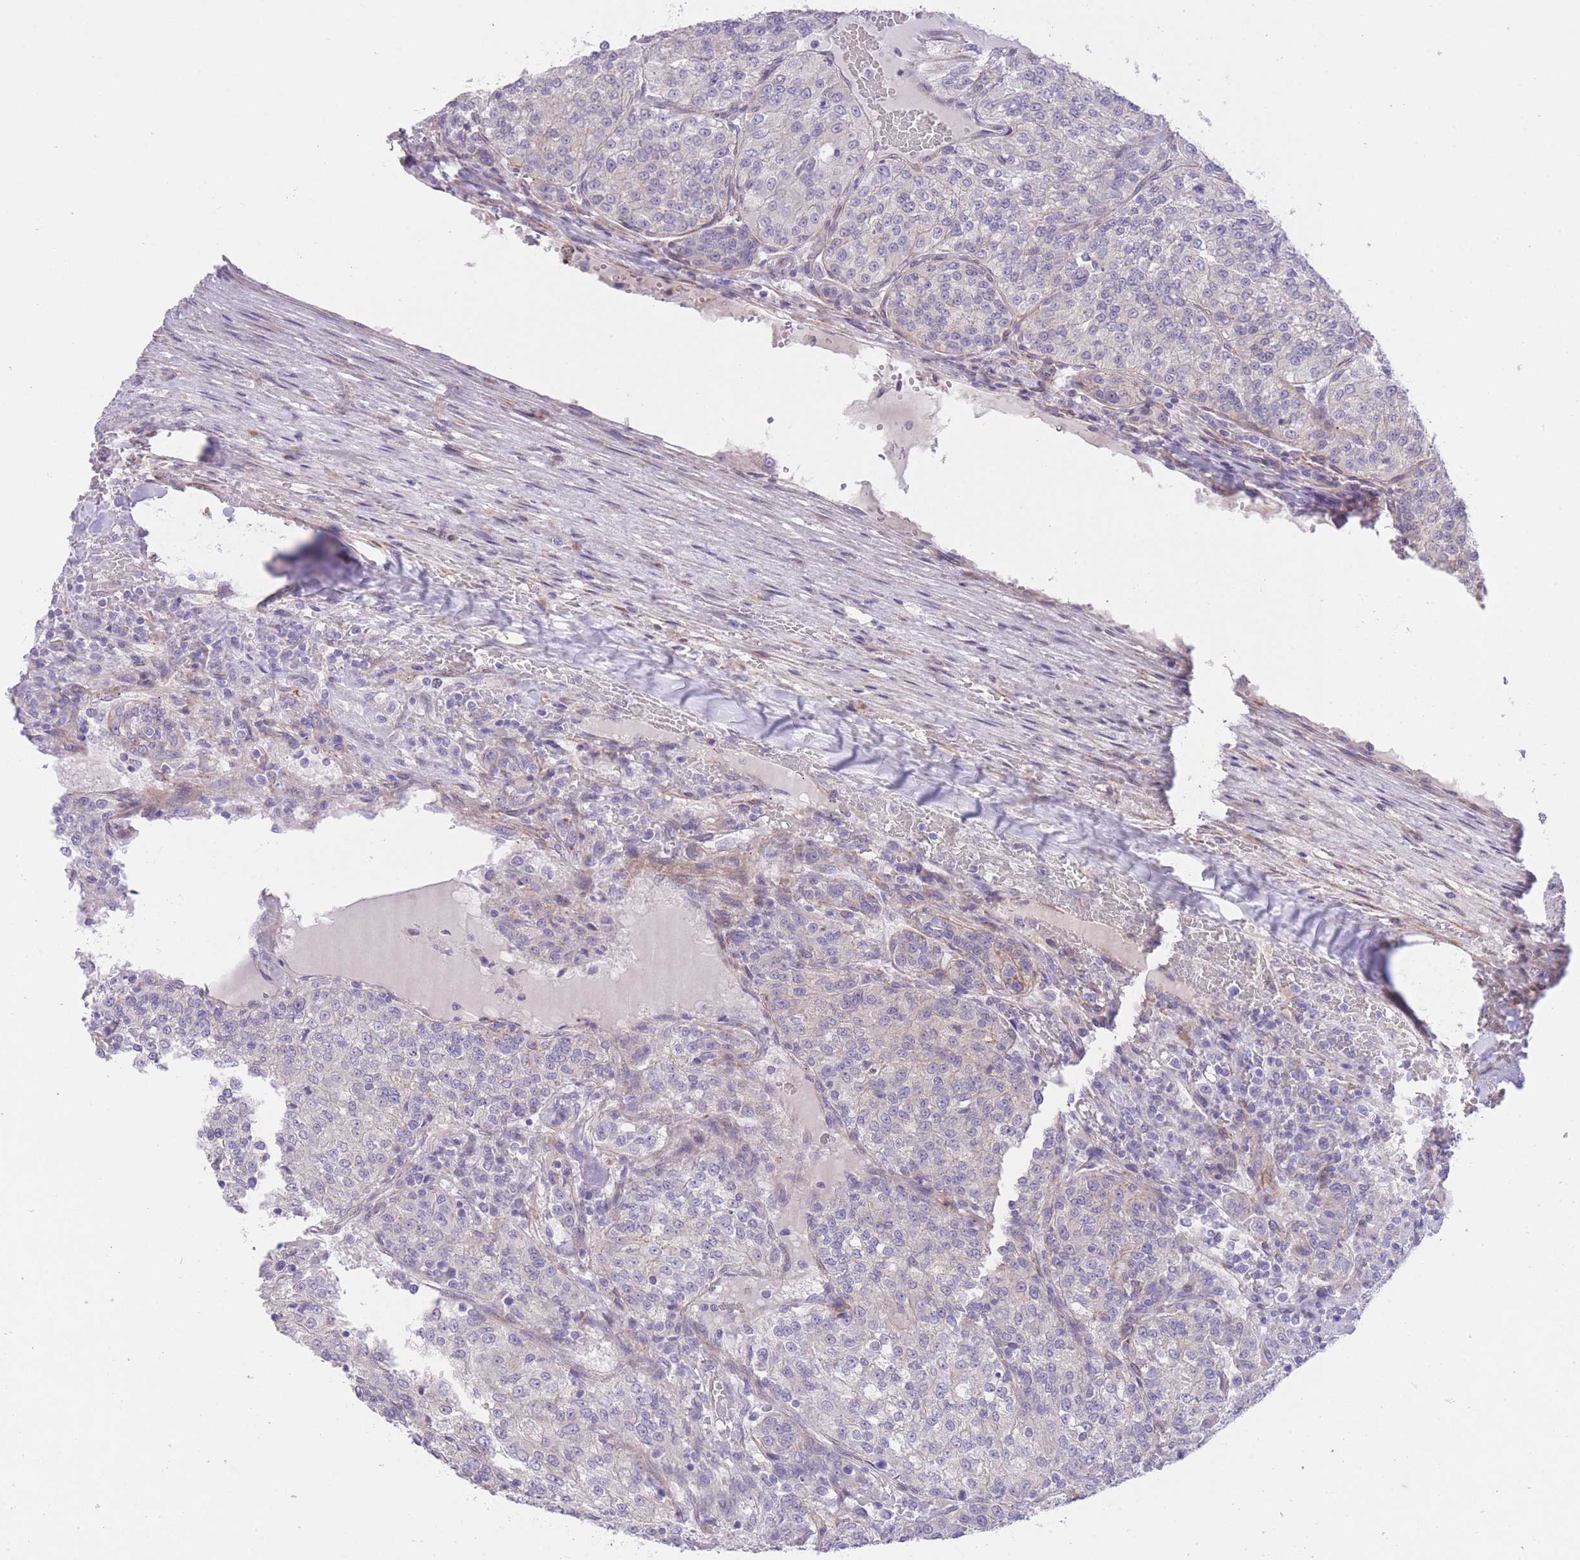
{"staining": {"intensity": "negative", "quantity": "none", "location": "none"}, "tissue": "renal cancer", "cell_type": "Tumor cells", "image_type": "cancer", "snomed": [{"axis": "morphology", "description": "Adenocarcinoma, NOS"}, {"axis": "topography", "description": "Kidney"}], "caption": "This is a photomicrograph of immunohistochemistry staining of adenocarcinoma (renal), which shows no staining in tumor cells. (DAB (3,3'-diaminobenzidine) immunohistochemistry with hematoxylin counter stain).", "gene": "QTRT1", "patient": {"sex": "female", "age": 63}}